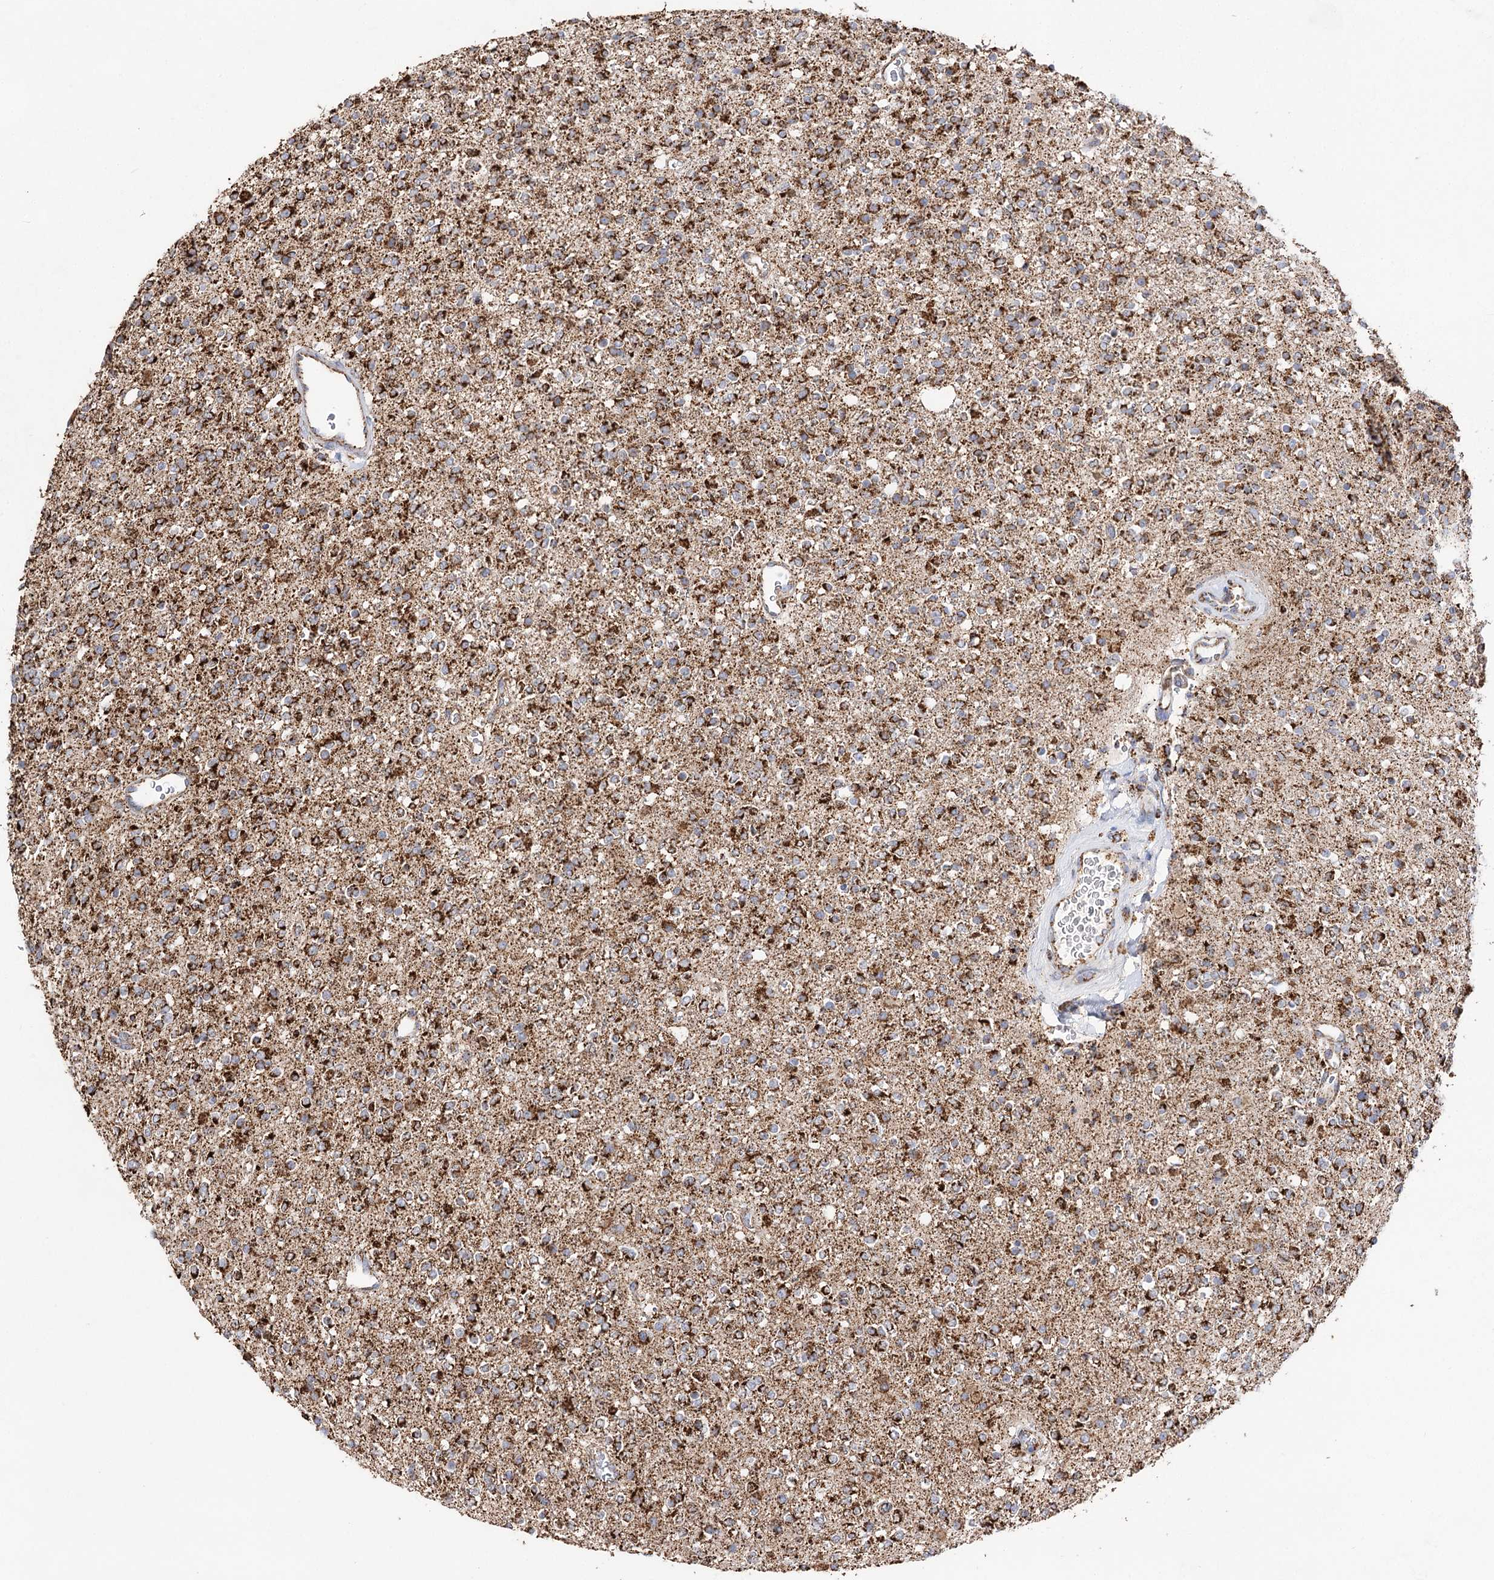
{"staining": {"intensity": "strong", "quantity": ">75%", "location": "cytoplasmic/membranous"}, "tissue": "glioma", "cell_type": "Tumor cells", "image_type": "cancer", "snomed": [{"axis": "morphology", "description": "Glioma, malignant, High grade"}, {"axis": "topography", "description": "Brain"}], "caption": "Immunohistochemical staining of malignant high-grade glioma reveals high levels of strong cytoplasmic/membranous protein positivity in about >75% of tumor cells.", "gene": "NADK2", "patient": {"sex": "male", "age": 34}}